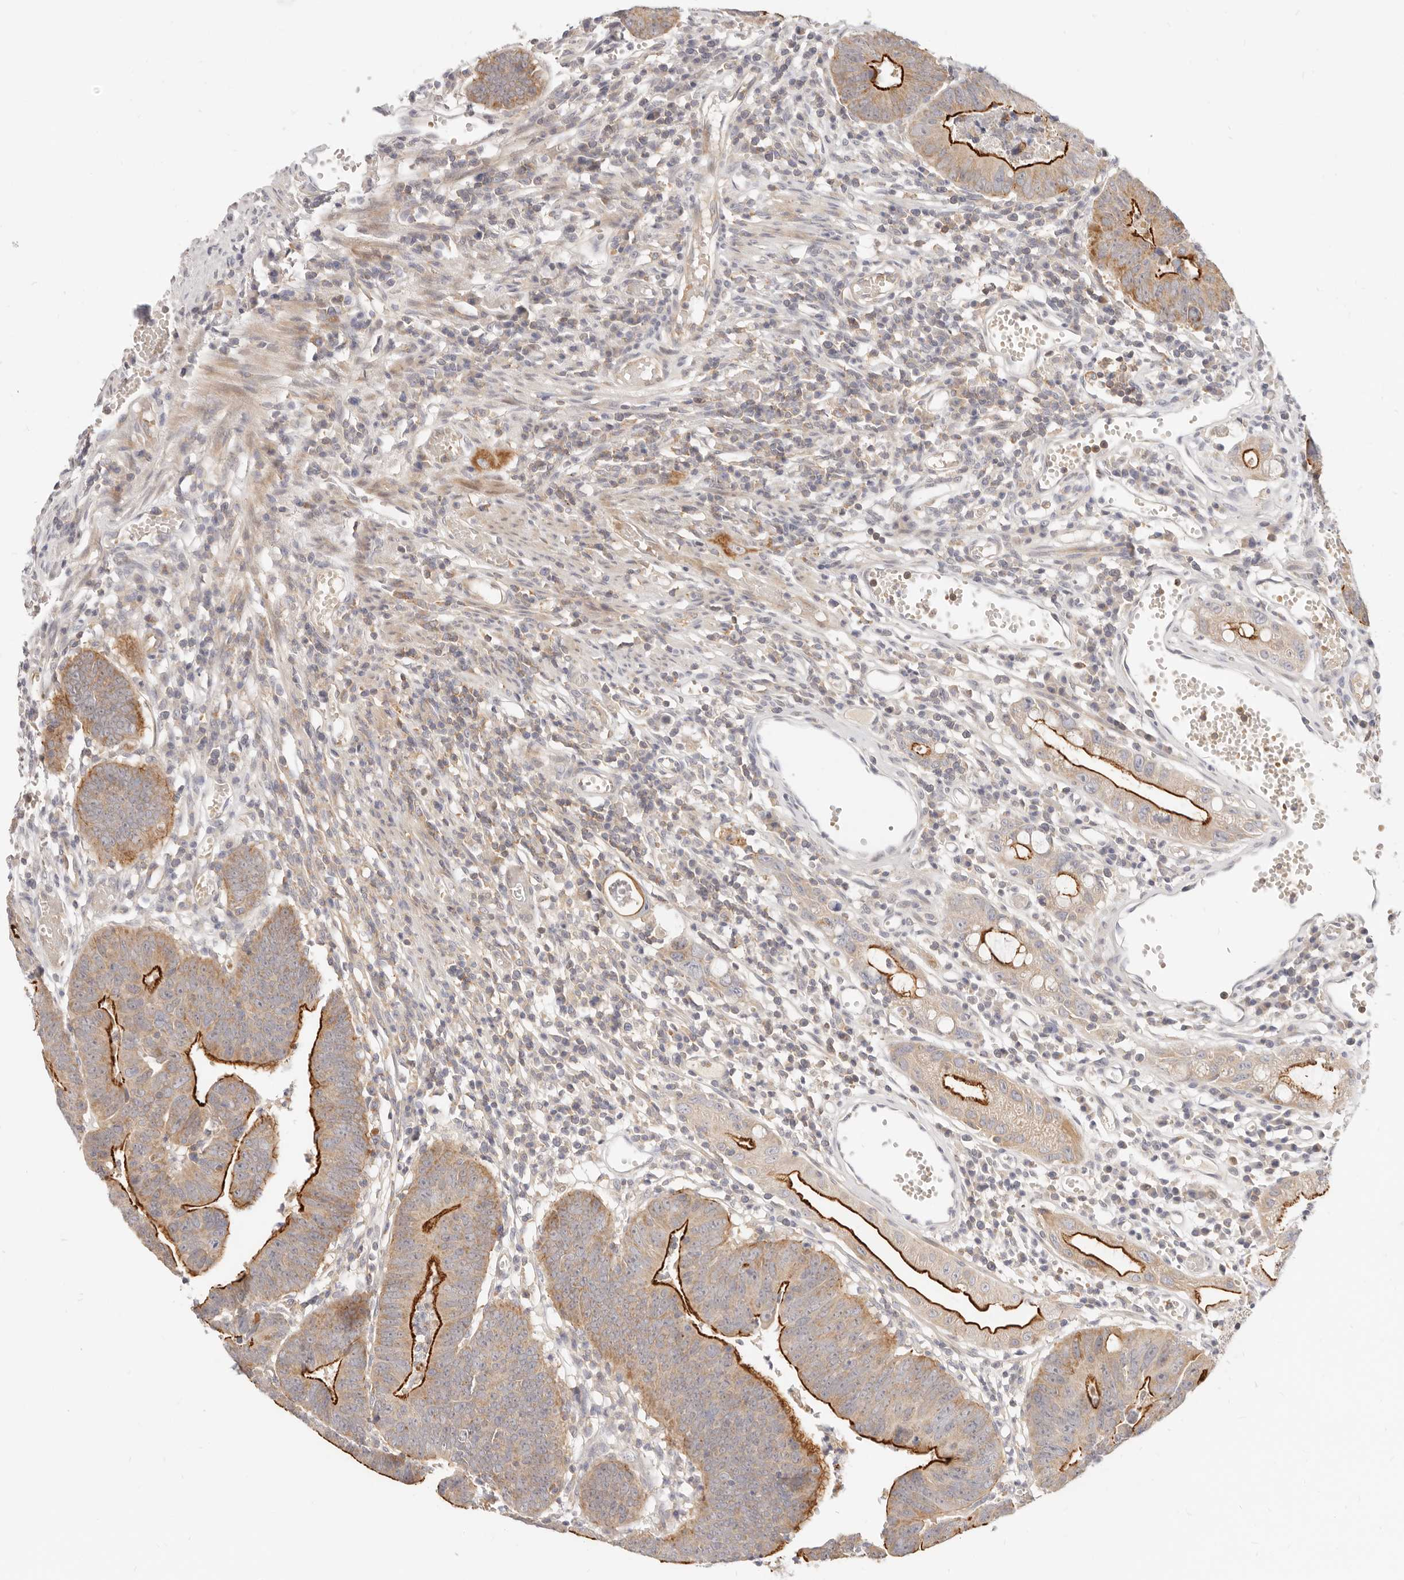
{"staining": {"intensity": "strong", "quantity": "25%-75%", "location": "cytoplasmic/membranous"}, "tissue": "colorectal cancer", "cell_type": "Tumor cells", "image_type": "cancer", "snomed": [{"axis": "morphology", "description": "Adenocarcinoma, NOS"}, {"axis": "topography", "description": "Rectum"}], "caption": "Colorectal cancer (adenocarcinoma) tissue shows strong cytoplasmic/membranous expression in about 25%-75% of tumor cells", "gene": "LTB4R2", "patient": {"sex": "female", "age": 65}}